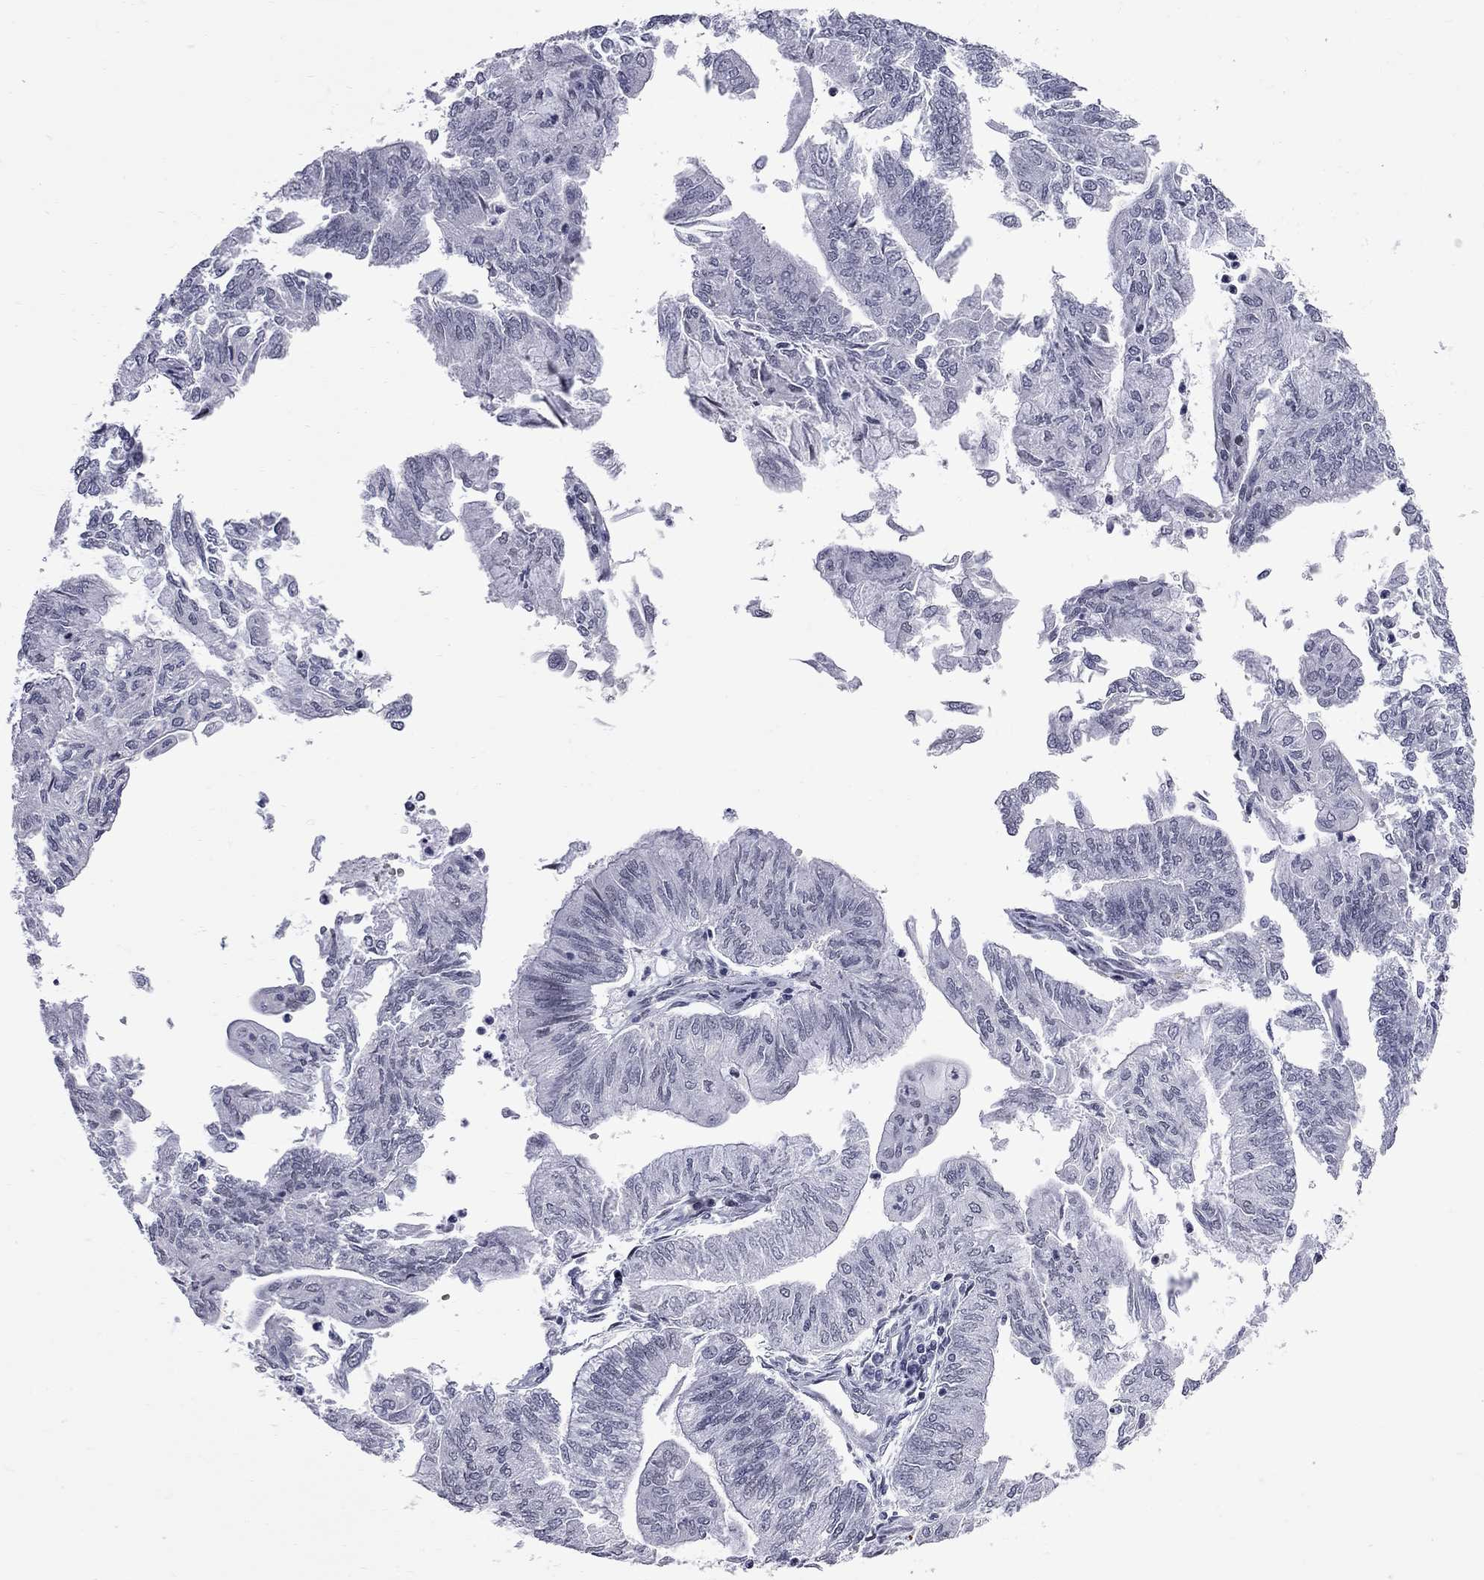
{"staining": {"intensity": "negative", "quantity": "none", "location": "none"}, "tissue": "endometrial cancer", "cell_type": "Tumor cells", "image_type": "cancer", "snomed": [{"axis": "morphology", "description": "Adenocarcinoma, NOS"}, {"axis": "topography", "description": "Endometrium"}], "caption": "This is an immunohistochemistry (IHC) image of endometrial cancer. There is no positivity in tumor cells.", "gene": "ZBTB47", "patient": {"sex": "female", "age": 59}}